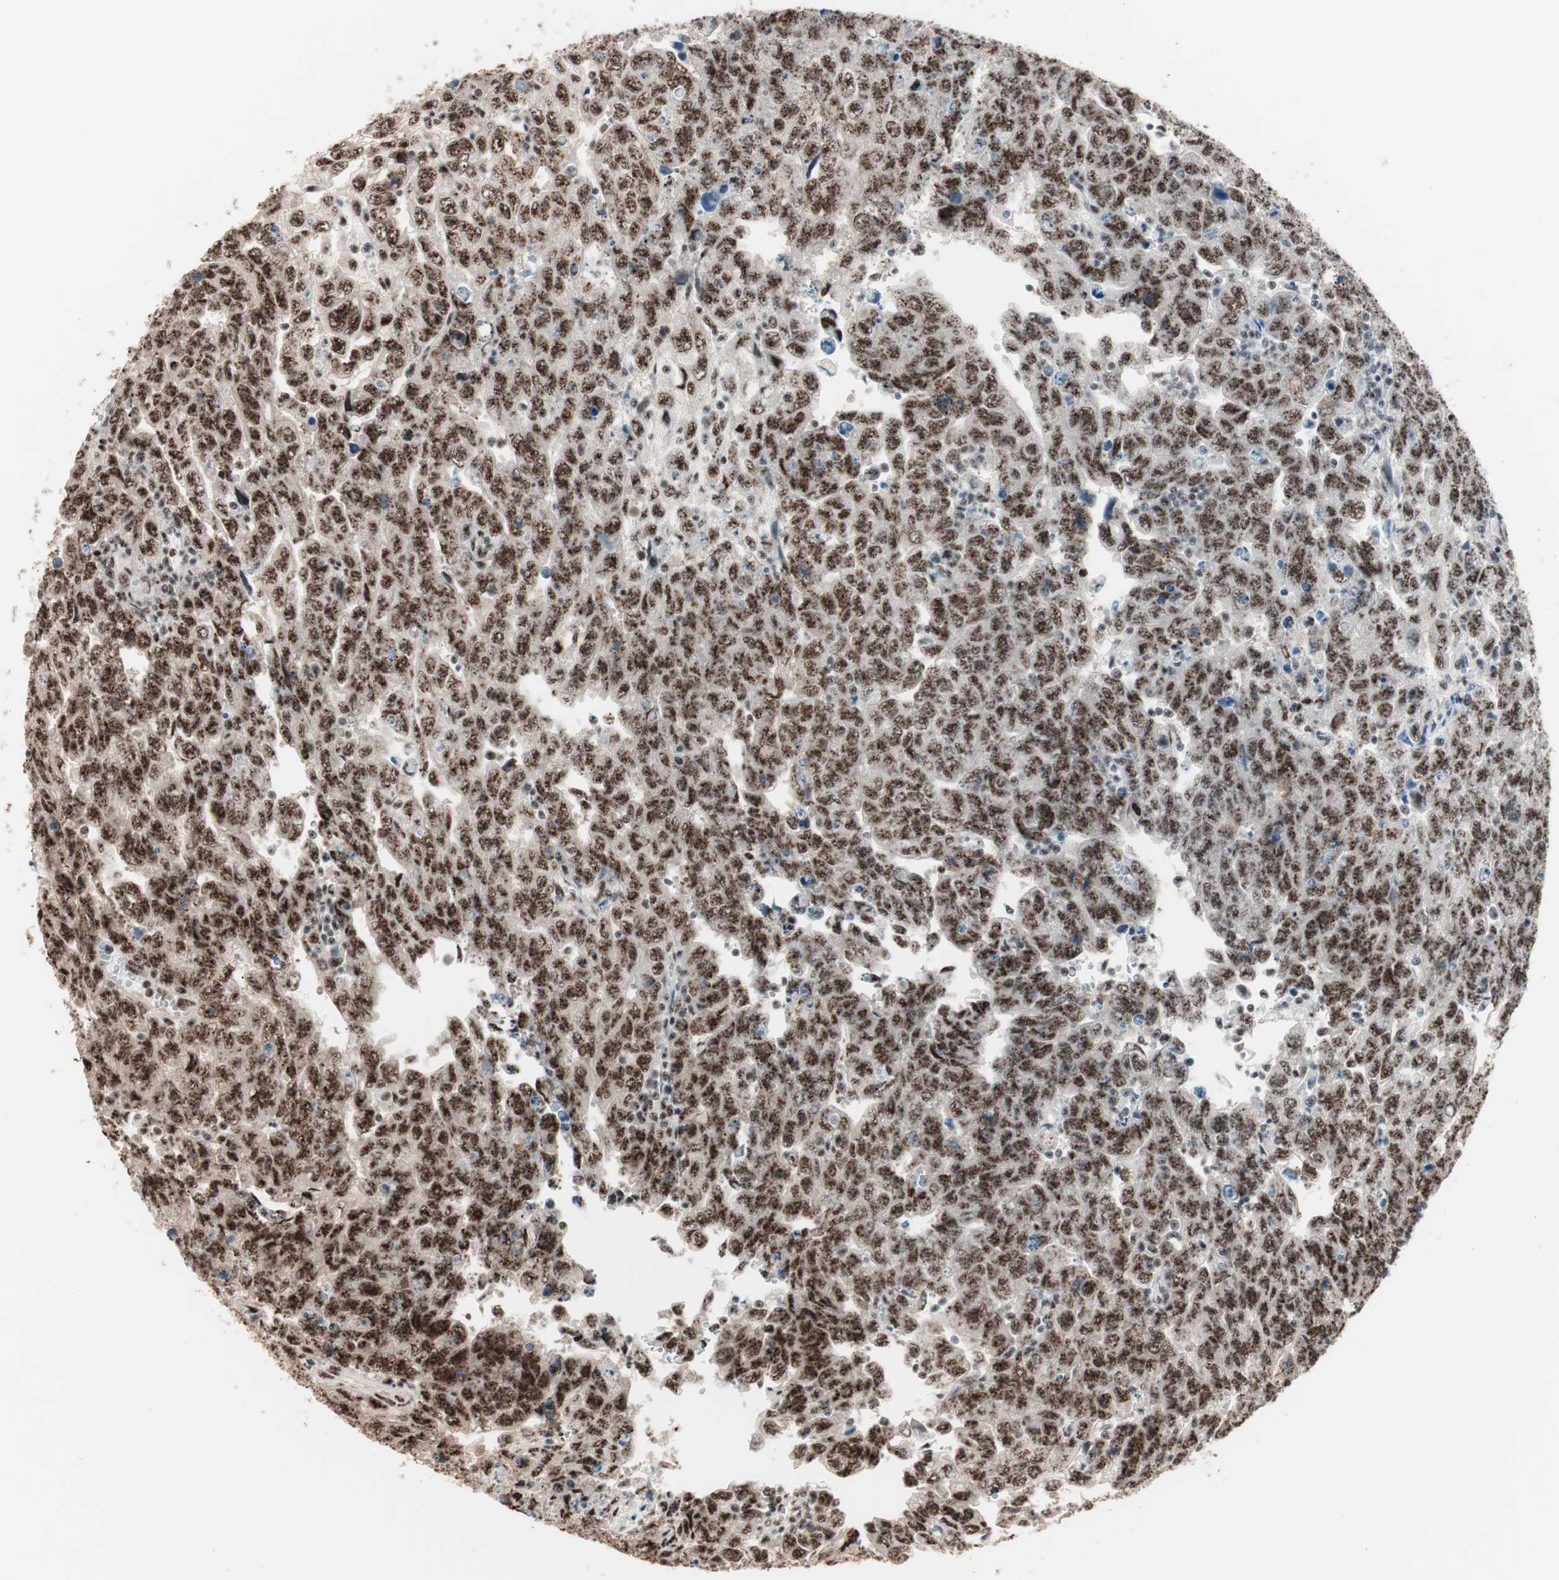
{"staining": {"intensity": "strong", "quantity": ">75%", "location": "nuclear"}, "tissue": "testis cancer", "cell_type": "Tumor cells", "image_type": "cancer", "snomed": [{"axis": "morphology", "description": "Carcinoma, Embryonal, NOS"}, {"axis": "topography", "description": "Testis"}], "caption": "Protein staining of testis embryonal carcinoma tissue exhibits strong nuclear expression in approximately >75% of tumor cells.", "gene": "NR5A2", "patient": {"sex": "male", "age": 28}}